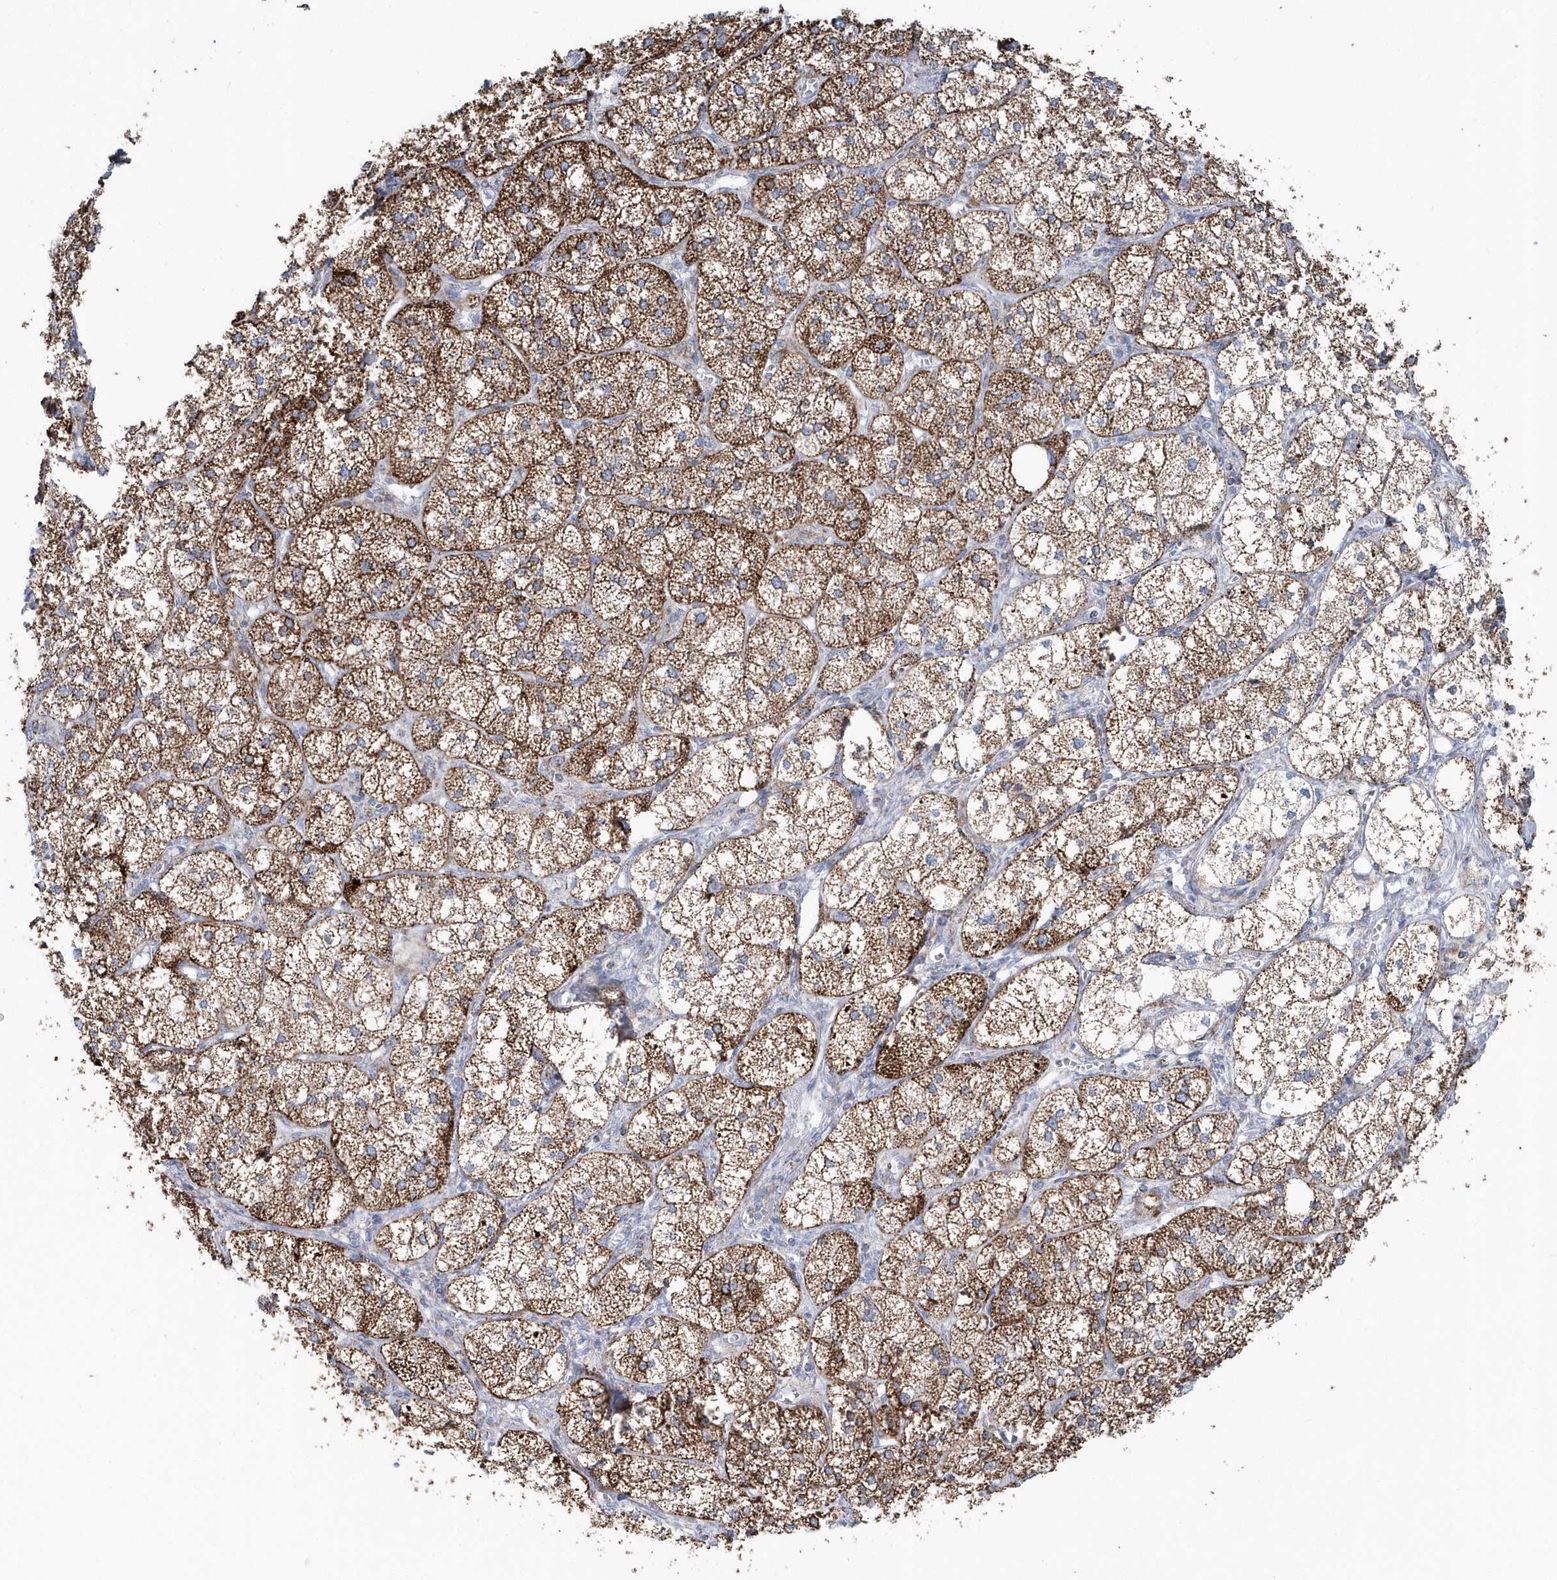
{"staining": {"intensity": "strong", "quantity": ">75%", "location": "cytoplasmic/membranous"}, "tissue": "adrenal gland", "cell_type": "Glandular cells", "image_type": "normal", "snomed": [{"axis": "morphology", "description": "Normal tissue, NOS"}, {"axis": "topography", "description": "Adrenal gland"}], "caption": "An immunohistochemistry photomicrograph of benign tissue is shown. Protein staining in brown labels strong cytoplasmic/membranous positivity in adrenal gland within glandular cells. The protein of interest is shown in brown color, while the nuclei are stained blue.", "gene": "TMCO6", "patient": {"sex": "female", "age": 61}}